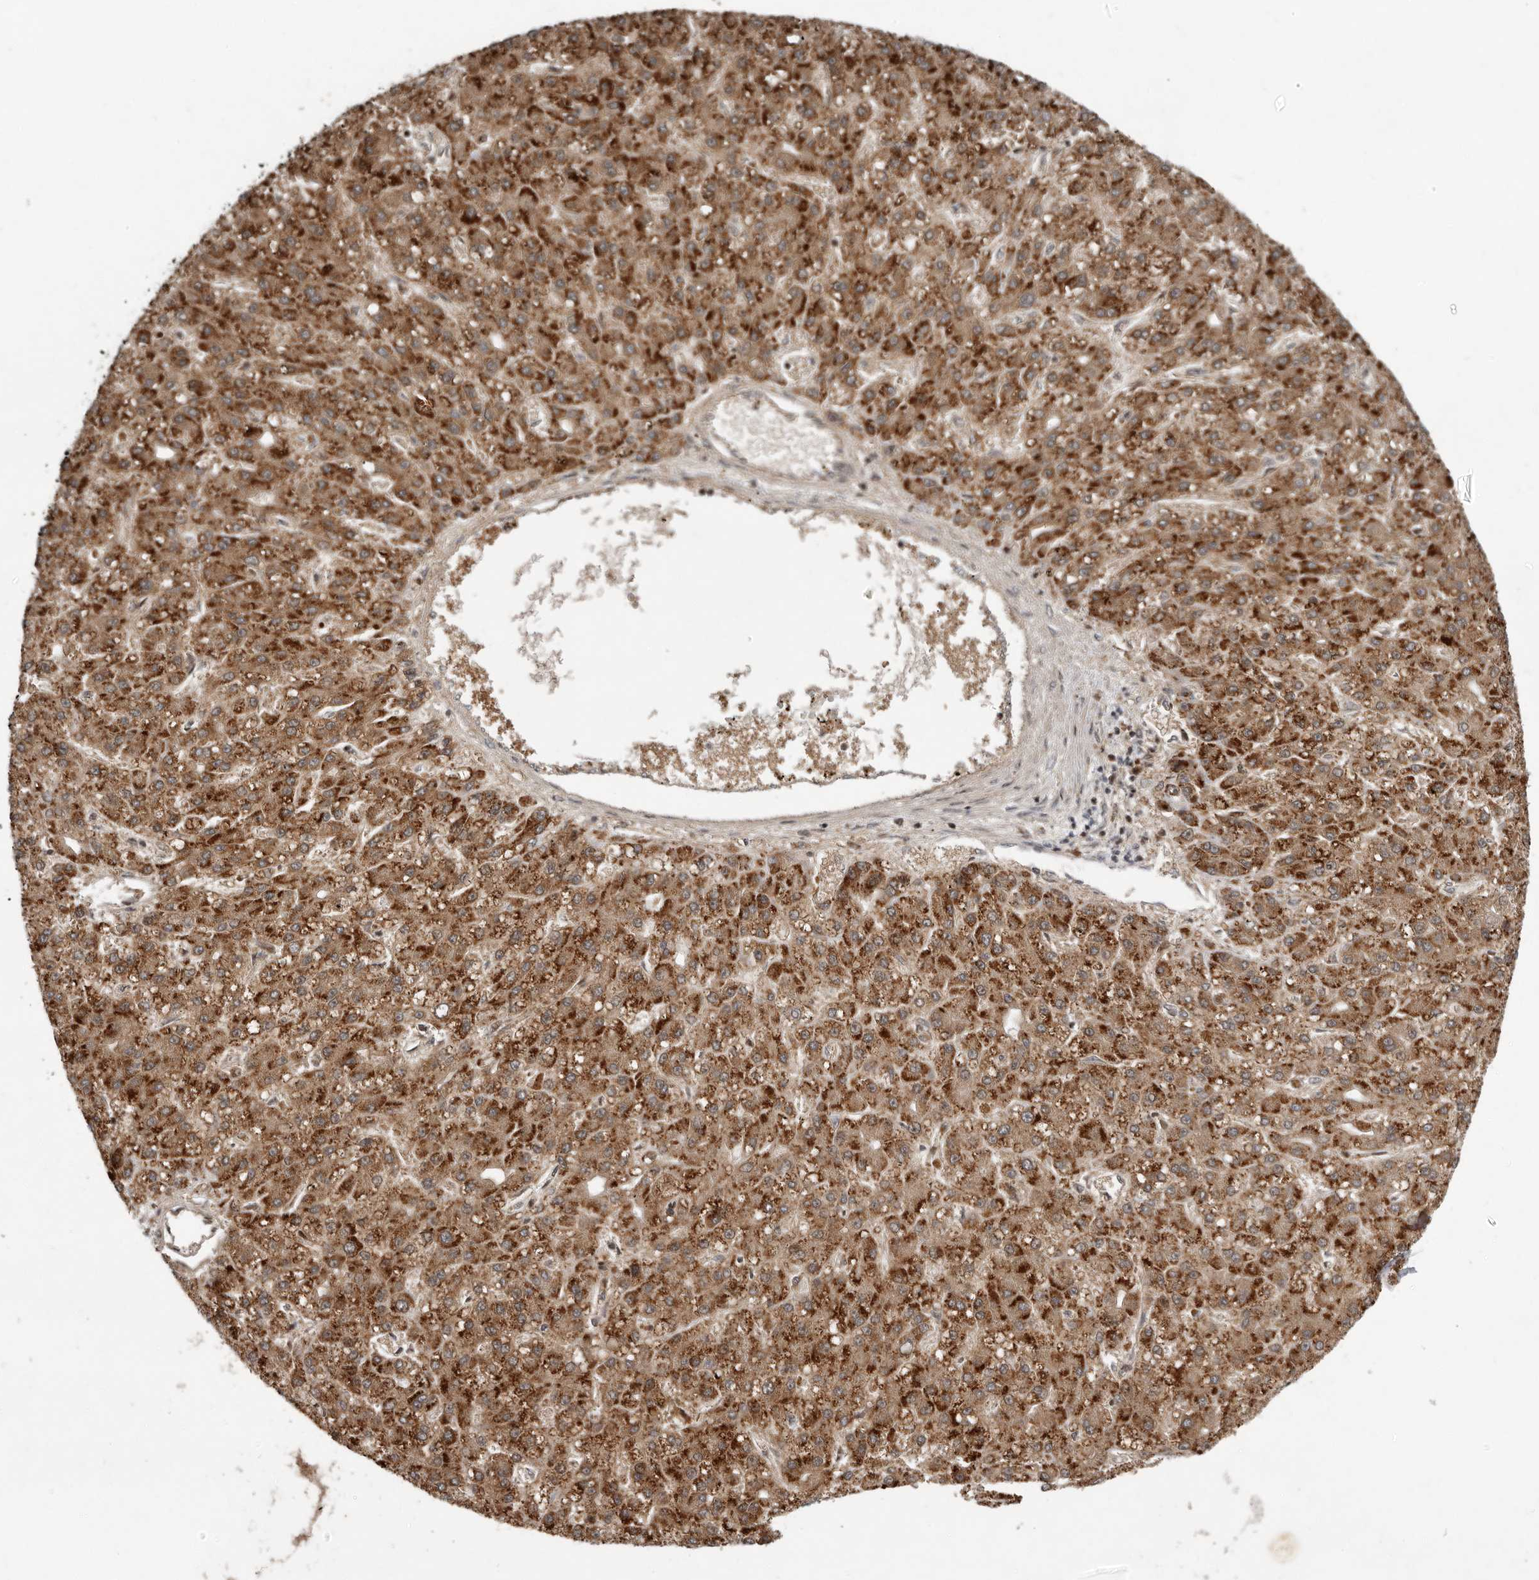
{"staining": {"intensity": "strong", "quantity": ">75%", "location": "cytoplasmic/membranous"}, "tissue": "liver cancer", "cell_type": "Tumor cells", "image_type": "cancer", "snomed": [{"axis": "morphology", "description": "Carcinoma, Hepatocellular, NOS"}, {"axis": "topography", "description": "Liver"}], "caption": "Tumor cells demonstrate high levels of strong cytoplasmic/membranous expression in approximately >75% of cells in hepatocellular carcinoma (liver). Using DAB (brown) and hematoxylin (blue) stains, captured at high magnification using brightfield microscopy.", "gene": "RABIF", "patient": {"sex": "male", "age": 67}}